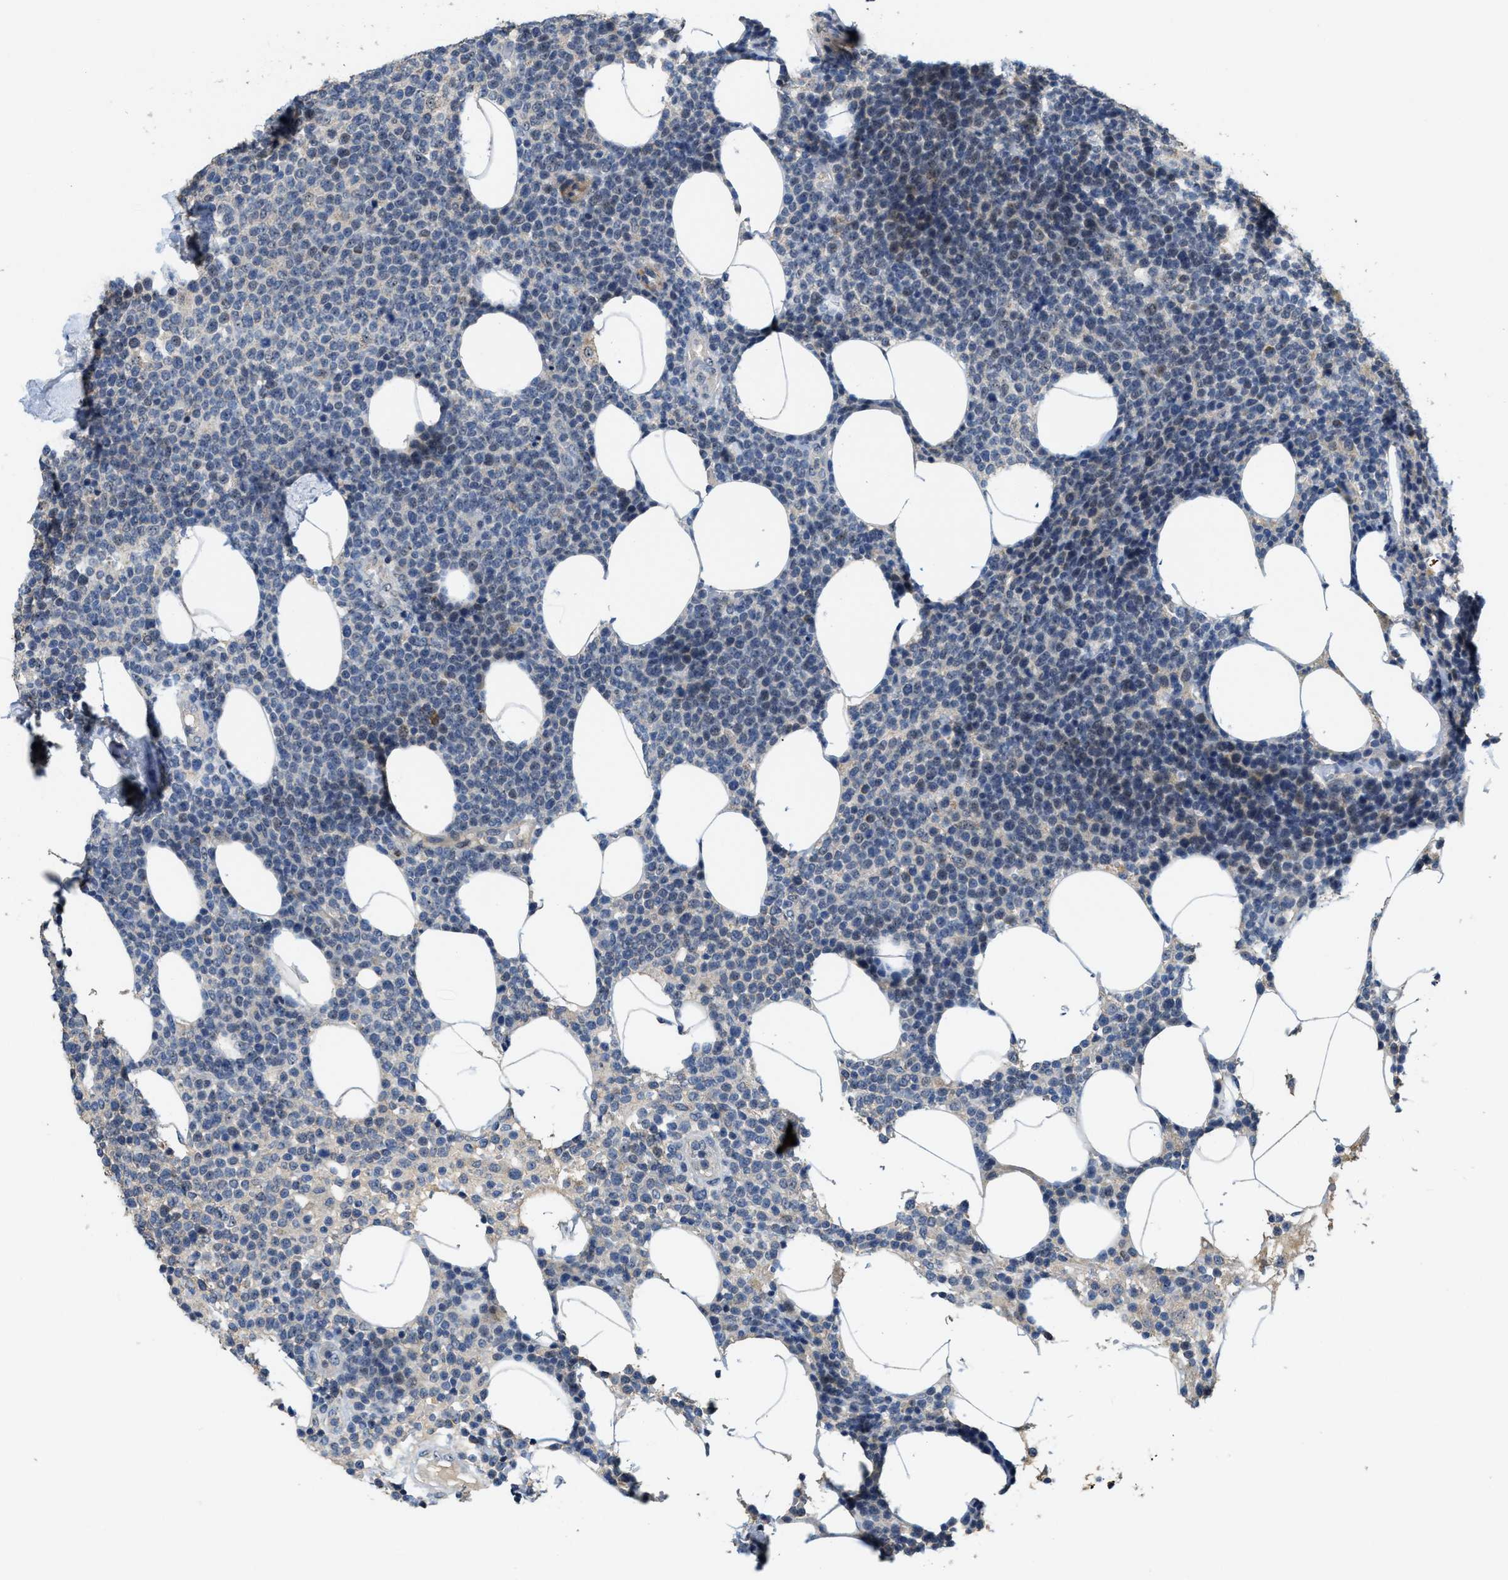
{"staining": {"intensity": "weak", "quantity": "25%-75%", "location": "nuclear"}, "tissue": "lymphoma", "cell_type": "Tumor cells", "image_type": "cancer", "snomed": [{"axis": "morphology", "description": "Malignant lymphoma, non-Hodgkin's type, High grade"}, {"axis": "topography", "description": "Lymph node"}], "caption": "This histopathology image demonstrates immunohistochemistry staining of lymphoma, with low weak nuclear expression in about 25%-75% of tumor cells.", "gene": "ZNF783", "patient": {"sex": "male", "age": 61}}